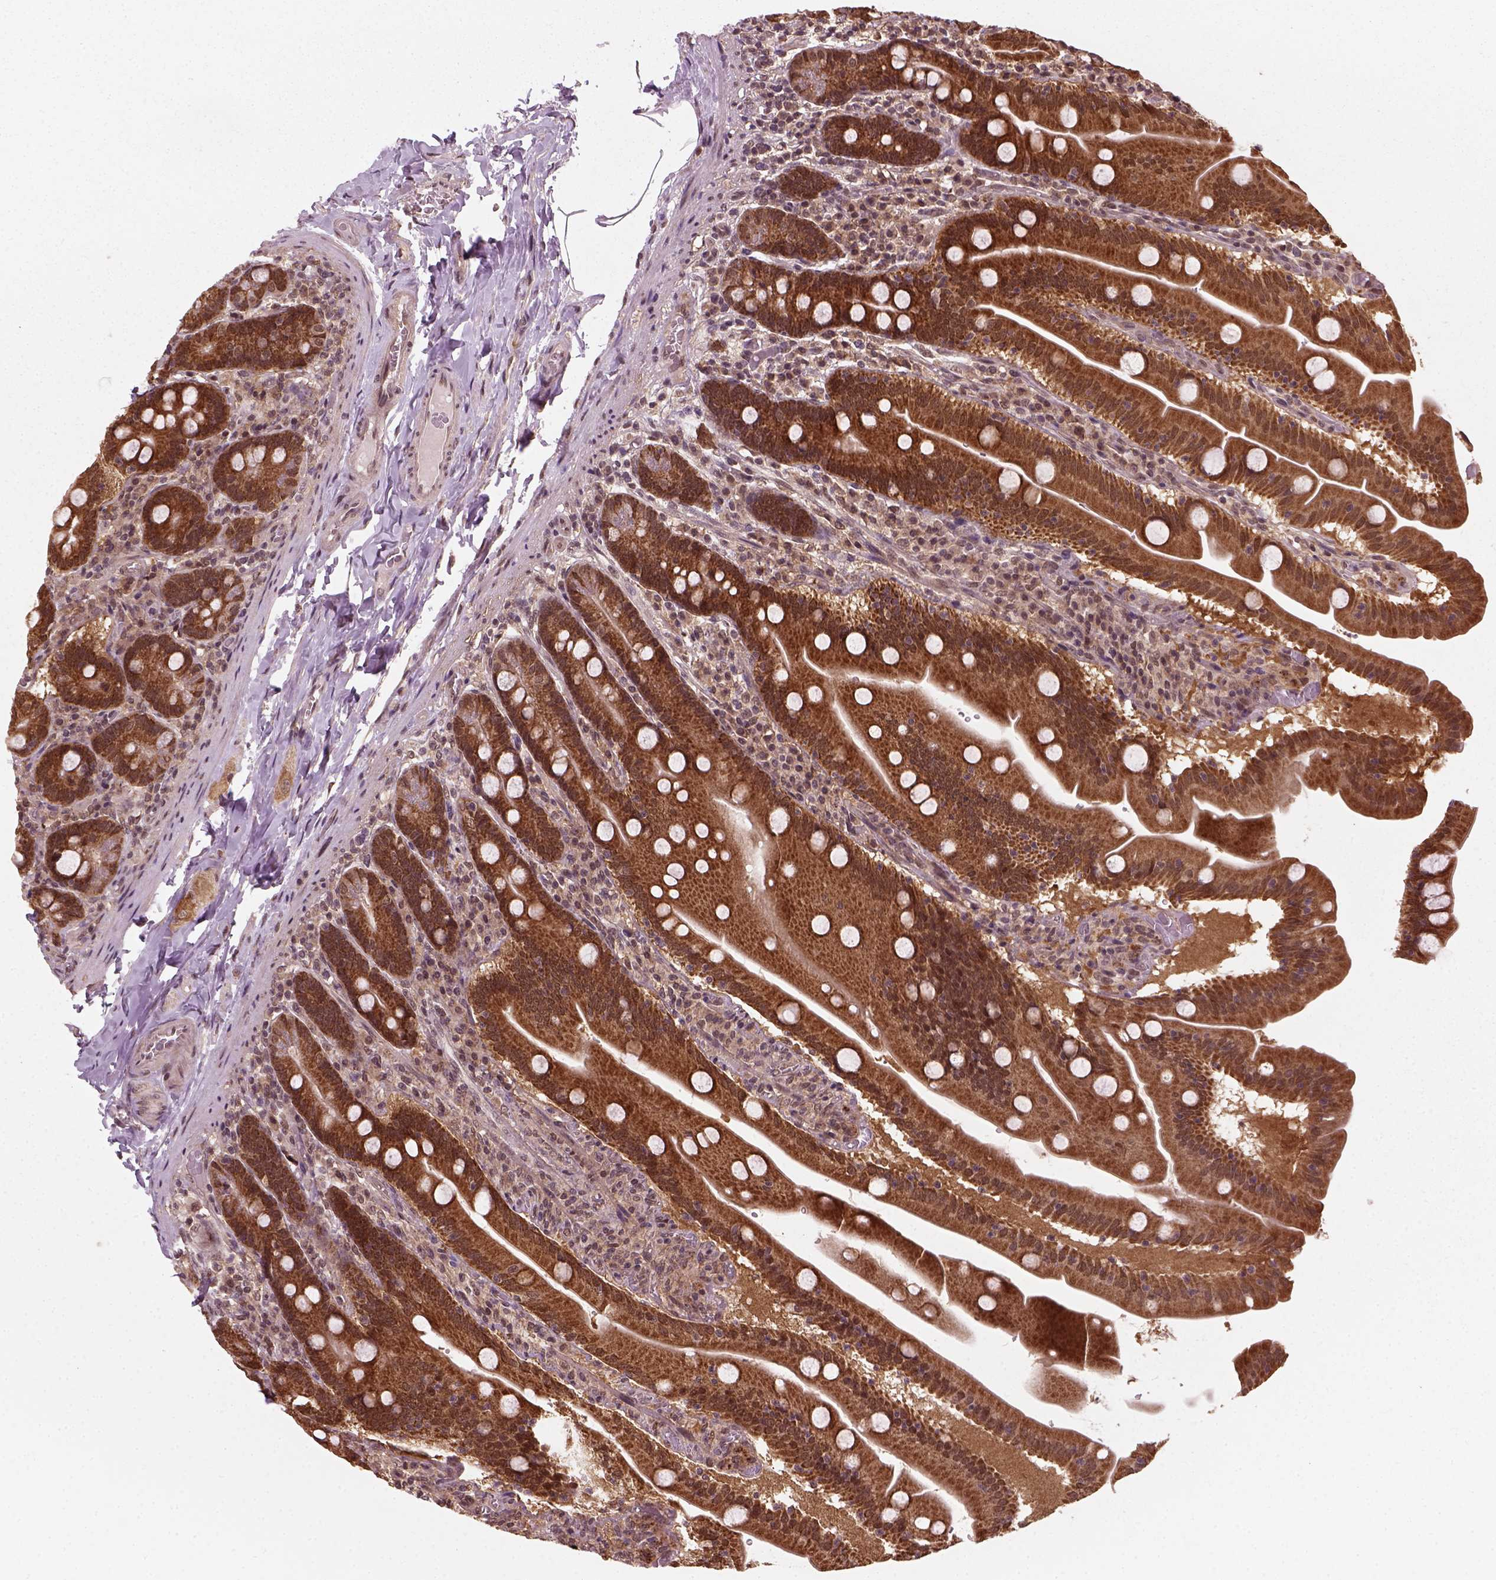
{"staining": {"intensity": "strong", "quantity": ">75%", "location": "cytoplasmic/membranous,nuclear"}, "tissue": "small intestine", "cell_type": "Glandular cells", "image_type": "normal", "snomed": [{"axis": "morphology", "description": "Normal tissue, NOS"}, {"axis": "topography", "description": "Small intestine"}], "caption": "An immunohistochemistry photomicrograph of normal tissue is shown. Protein staining in brown highlights strong cytoplasmic/membranous,nuclear positivity in small intestine within glandular cells.", "gene": "NUDT9", "patient": {"sex": "male", "age": 37}}